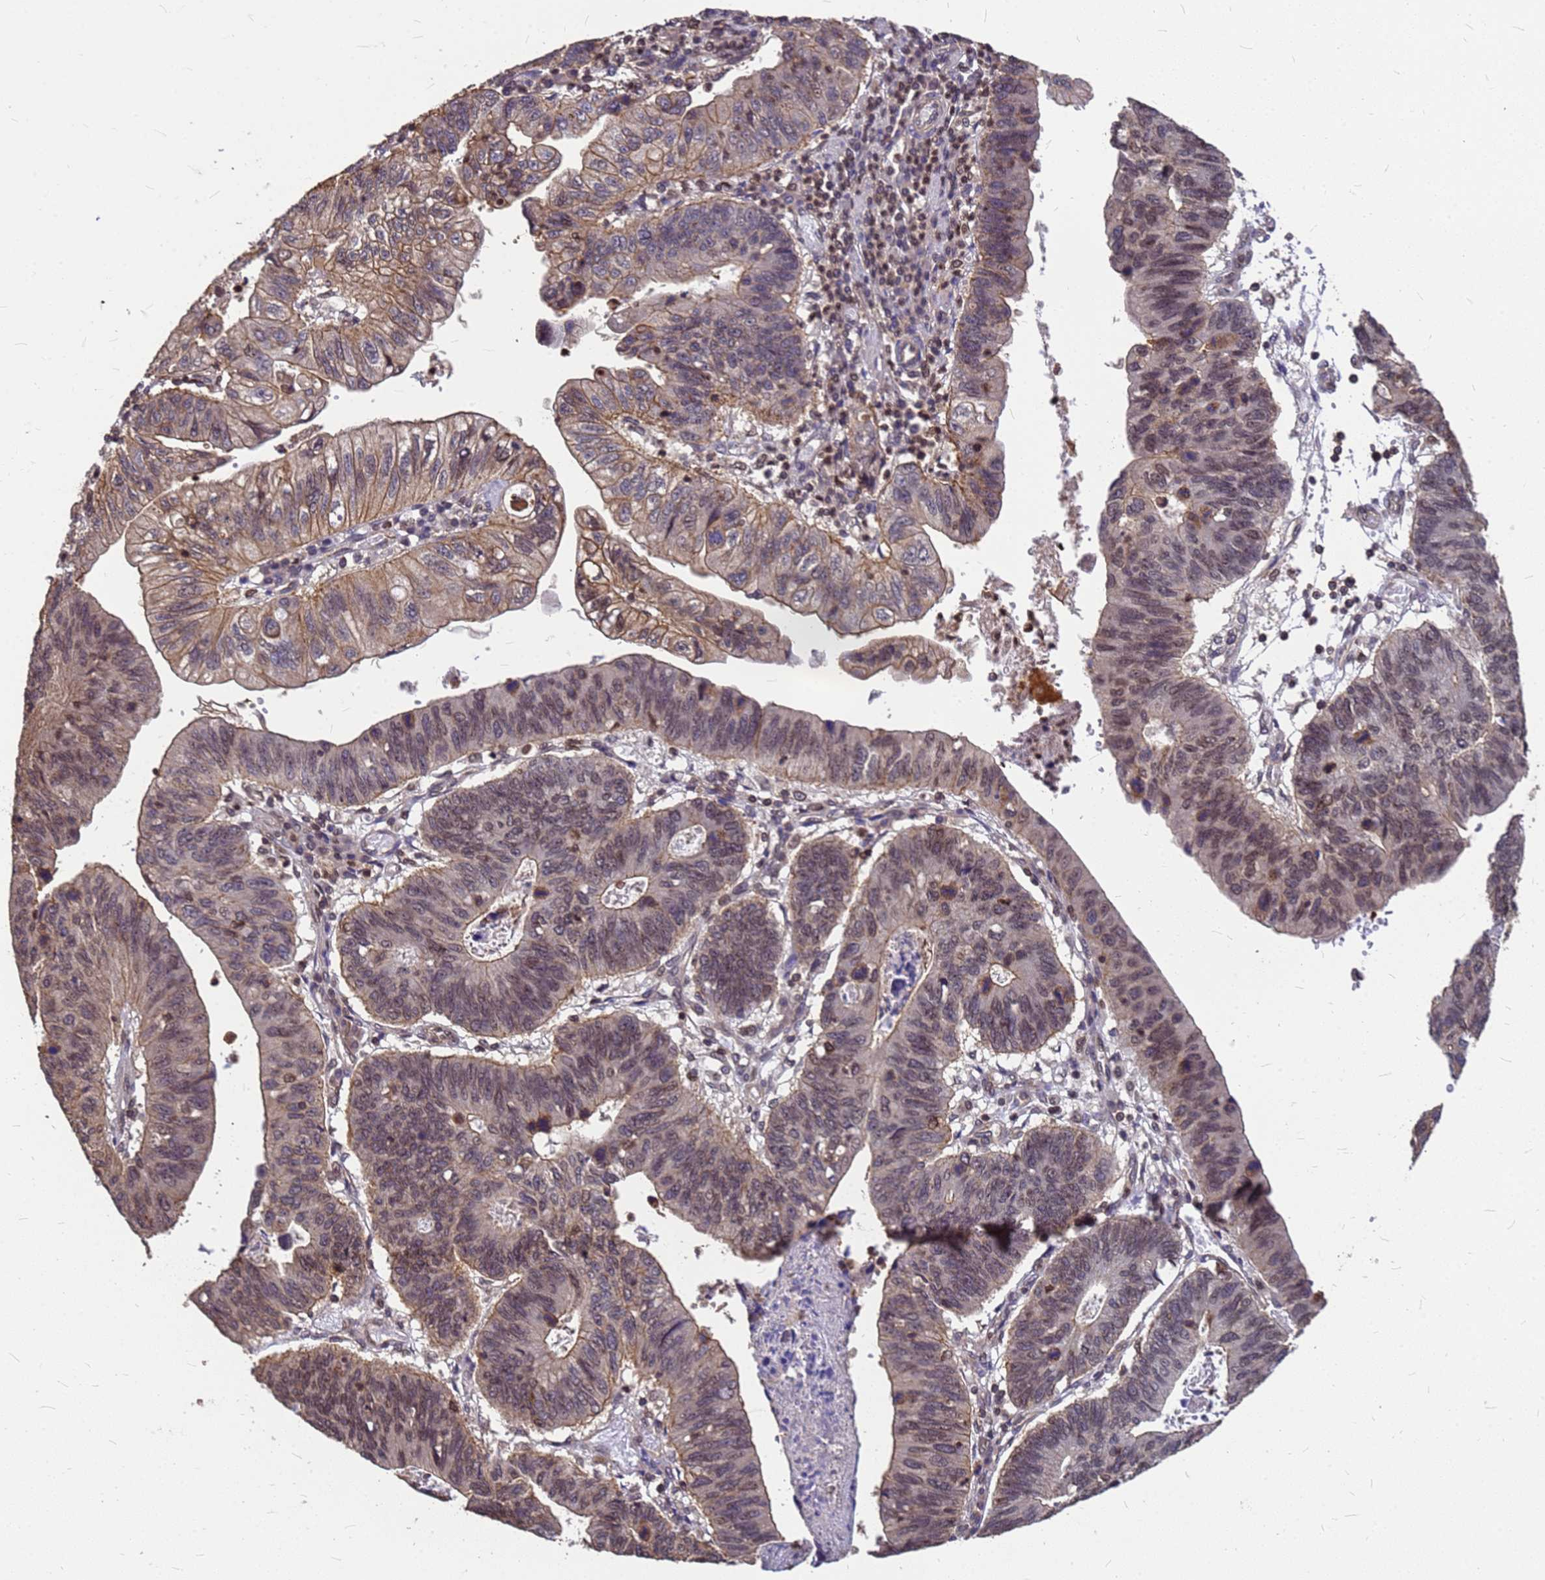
{"staining": {"intensity": "moderate", "quantity": "25%-75%", "location": "cytoplasmic/membranous,nuclear"}, "tissue": "stomach cancer", "cell_type": "Tumor cells", "image_type": "cancer", "snomed": [{"axis": "morphology", "description": "Adenocarcinoma, NOS"}, {"axis": "topography", "description": "Stomach"}], "caption": "Tumor cells demonstrate medium levels of moderate cytoplasmic/membranous and nuclear staining in approximately 25%-75% of cells in human stomach cancer (adenocarcinoma).", "gene": "C1orf35", "patient": {"sex": "male", "age": 59}}